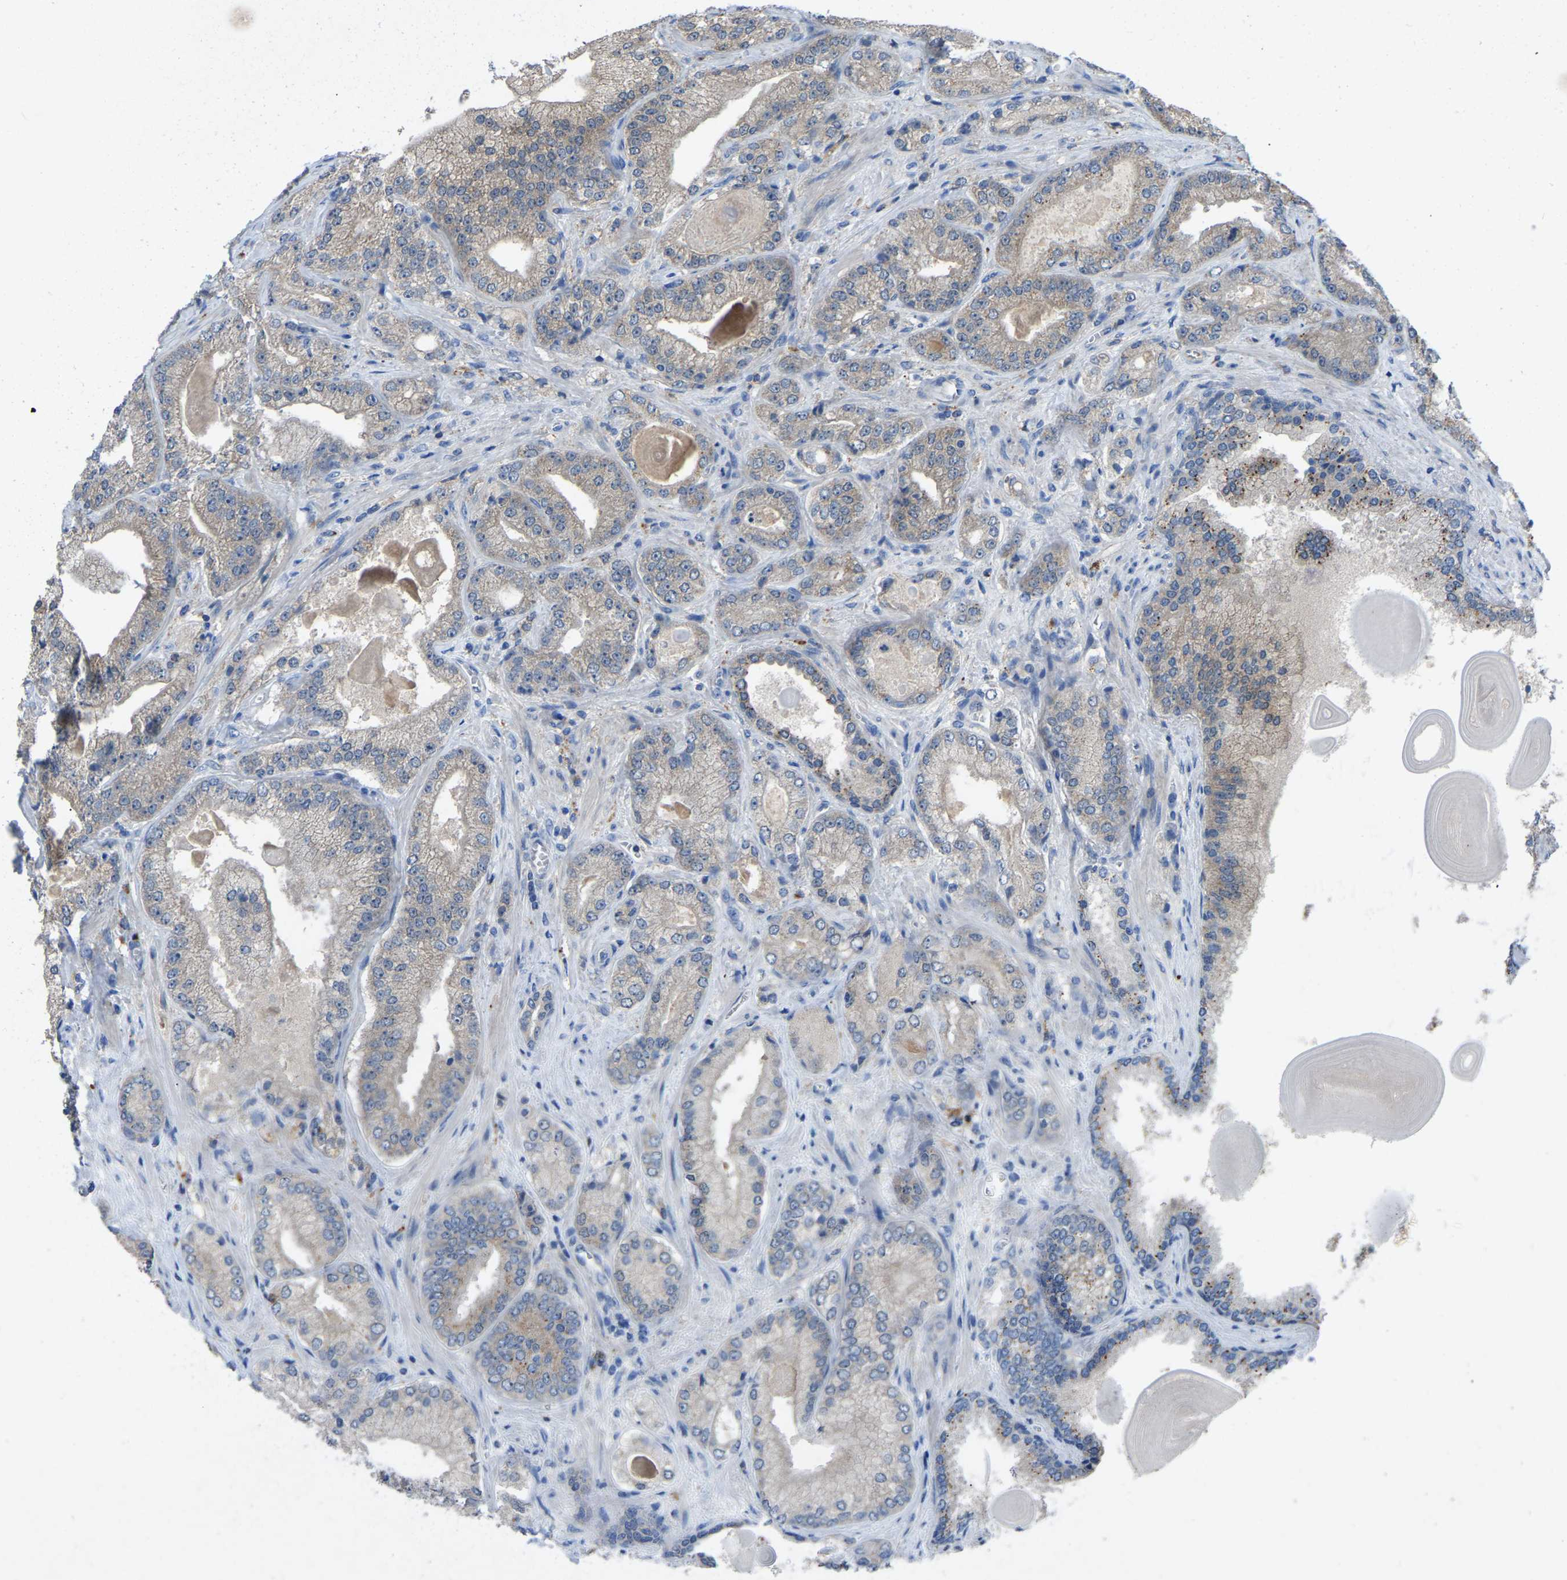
{"staining": {"intensity": "weak", "quantity": "25%-75%", "location": "cytoplasmic/membranous"}, "tissue": "prostate cancer", "cell_type": "Tumor cells", "image_type": "cancer", "snomed": [{"axis": "morphology", "description": "Adenocarcinoma, Low grade"}, {"axis": "topography", "description": "Prostate"}], "caption": "Protein expression analysis of human prostate cancer (adenocarcinoma (low-grade)) reveals weak cytoplasmic/membranous expression in about 25%-75% of tumor cells. The staining is performed using DAB brown chromogen to label protein expression. The nuclei are counter-stained blue using hematoxylin.", "gene": "FHIT", "patient": {"sex": "male", "age": 65}}